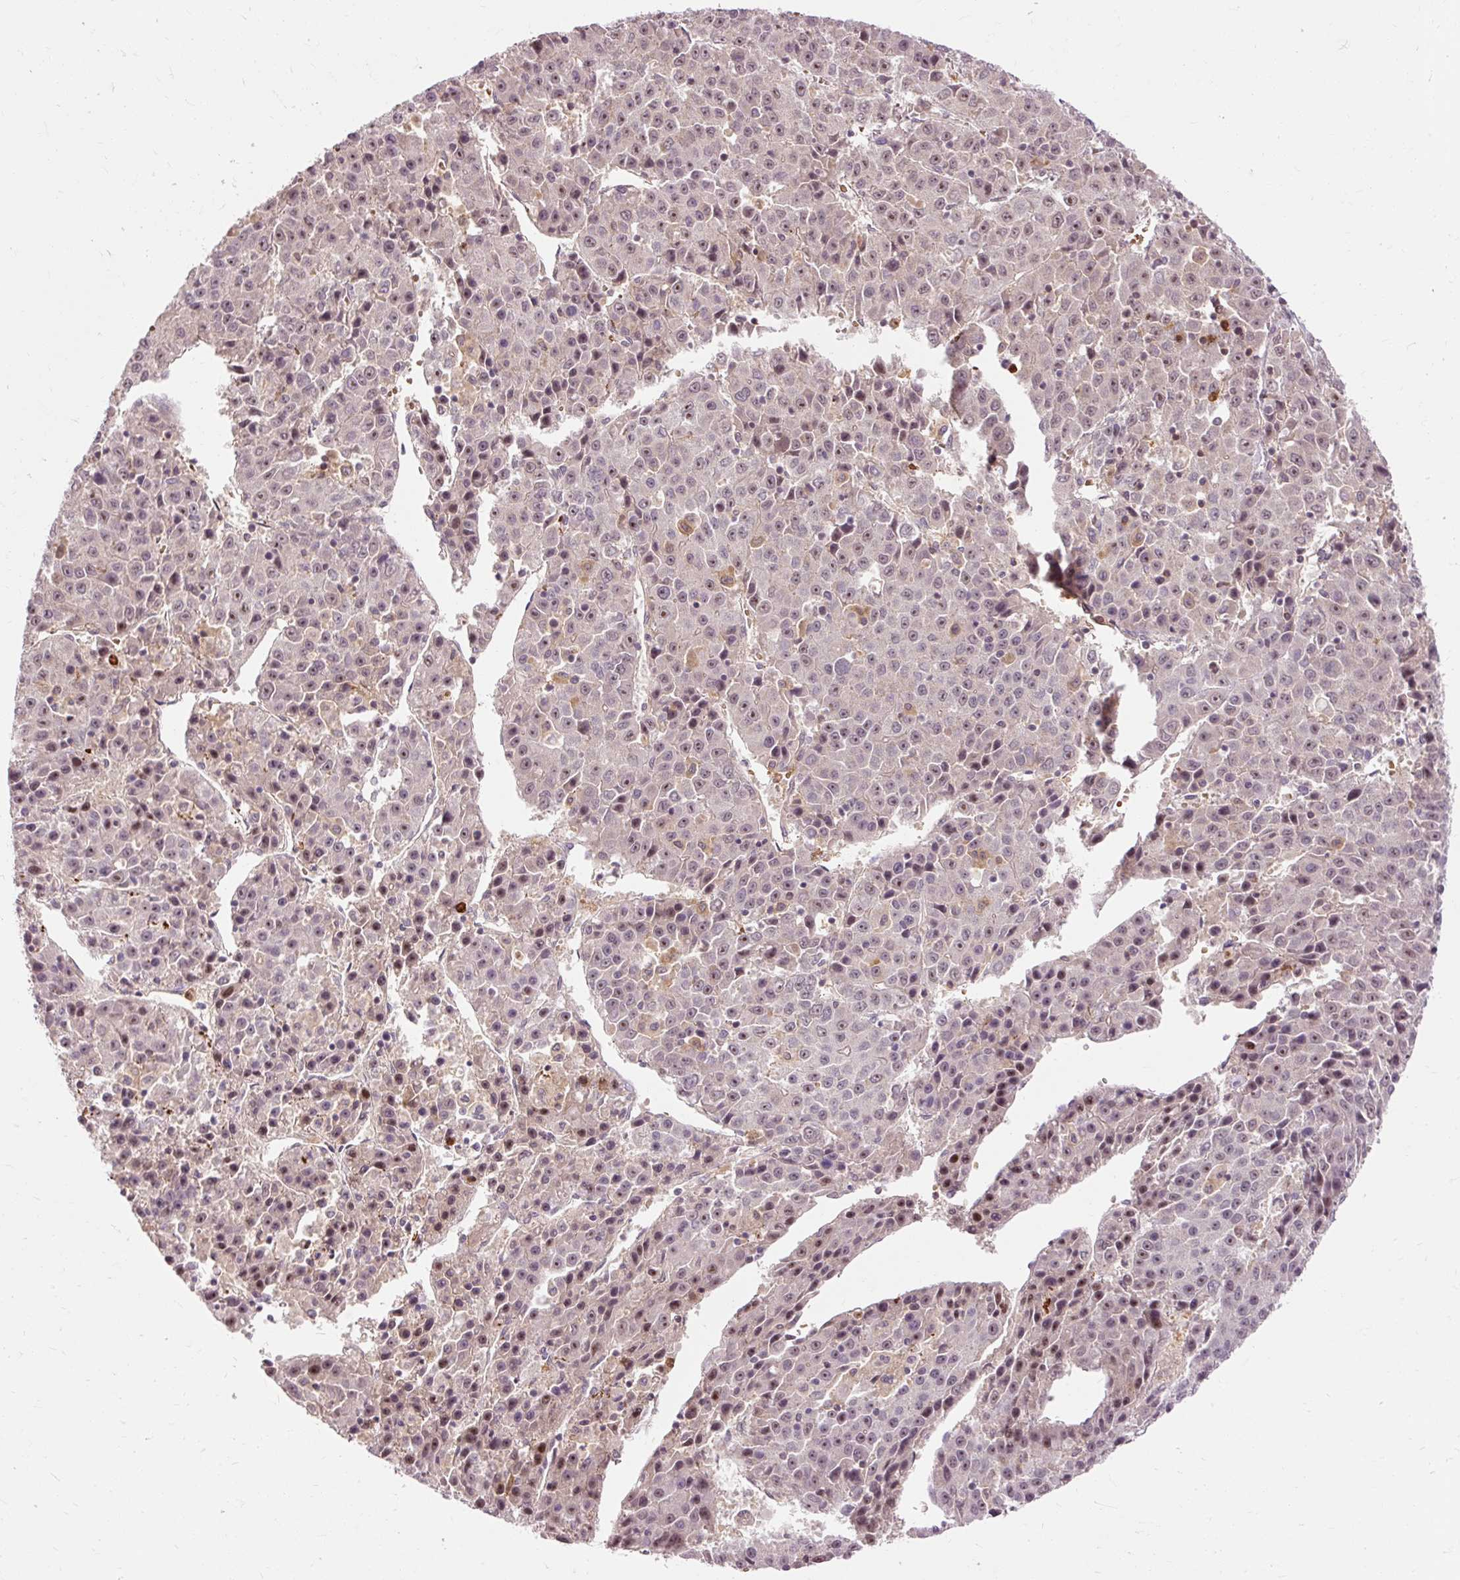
{"staining": {"intensity": "weak", "quantity": "25%-75%", "location": "nuclear"}, "tissue": "liver cancer", "cell_type": "Tumor cells", "image_type": "cancer", "snomed": [{"axis": "morphology", "description": "Carcinoma, Hepatocellular, NOS"}, {"axis": "topography", "description": "Liver"}], "caption": "Immunohistochemical staining of human hepatocellular carcinoma (liver) displays low levels of weak nuclear staining in approximately 25%-75% of tumor cells.", "gene": "CEBPZ", "patient": {"sex": "female", "age": 53}}